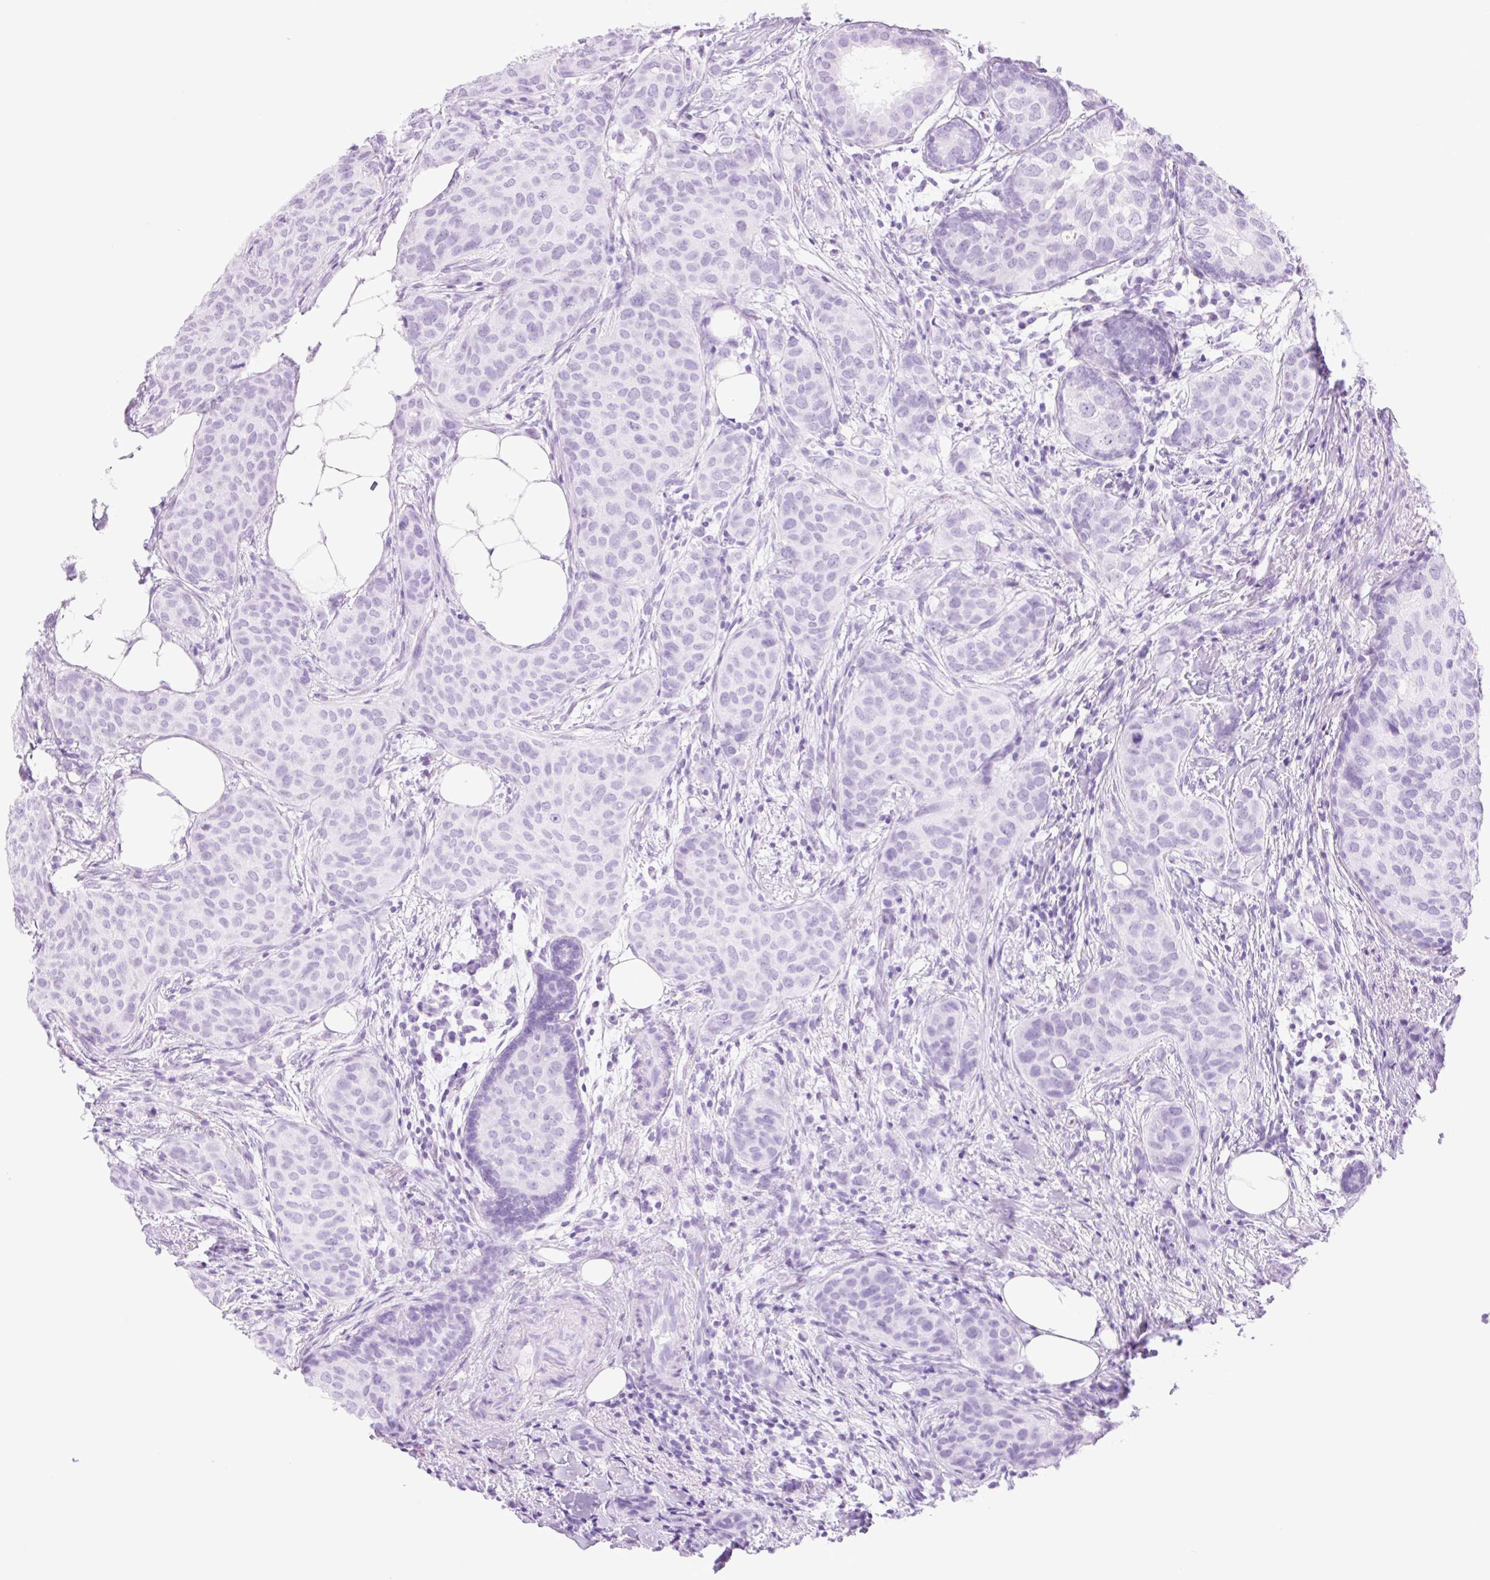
{"staining": {"intensity": "negative", "quantity": "none", "location": "none"}, "tissue": "breast cancer", "cell_type": "Tumor cells", "image_type": "cancer", "snomed": [{"axis": "morphology", "description": "Duct carcinoma"}, {"axis": "topography", "description": "Breast"}], "caption": "Histopathology image shows no protein staining in tumor cells of intraductal carcinoma (breast) tissue.", "gene": "TBX15", "patient": {"sex": "female", "age": 47}}